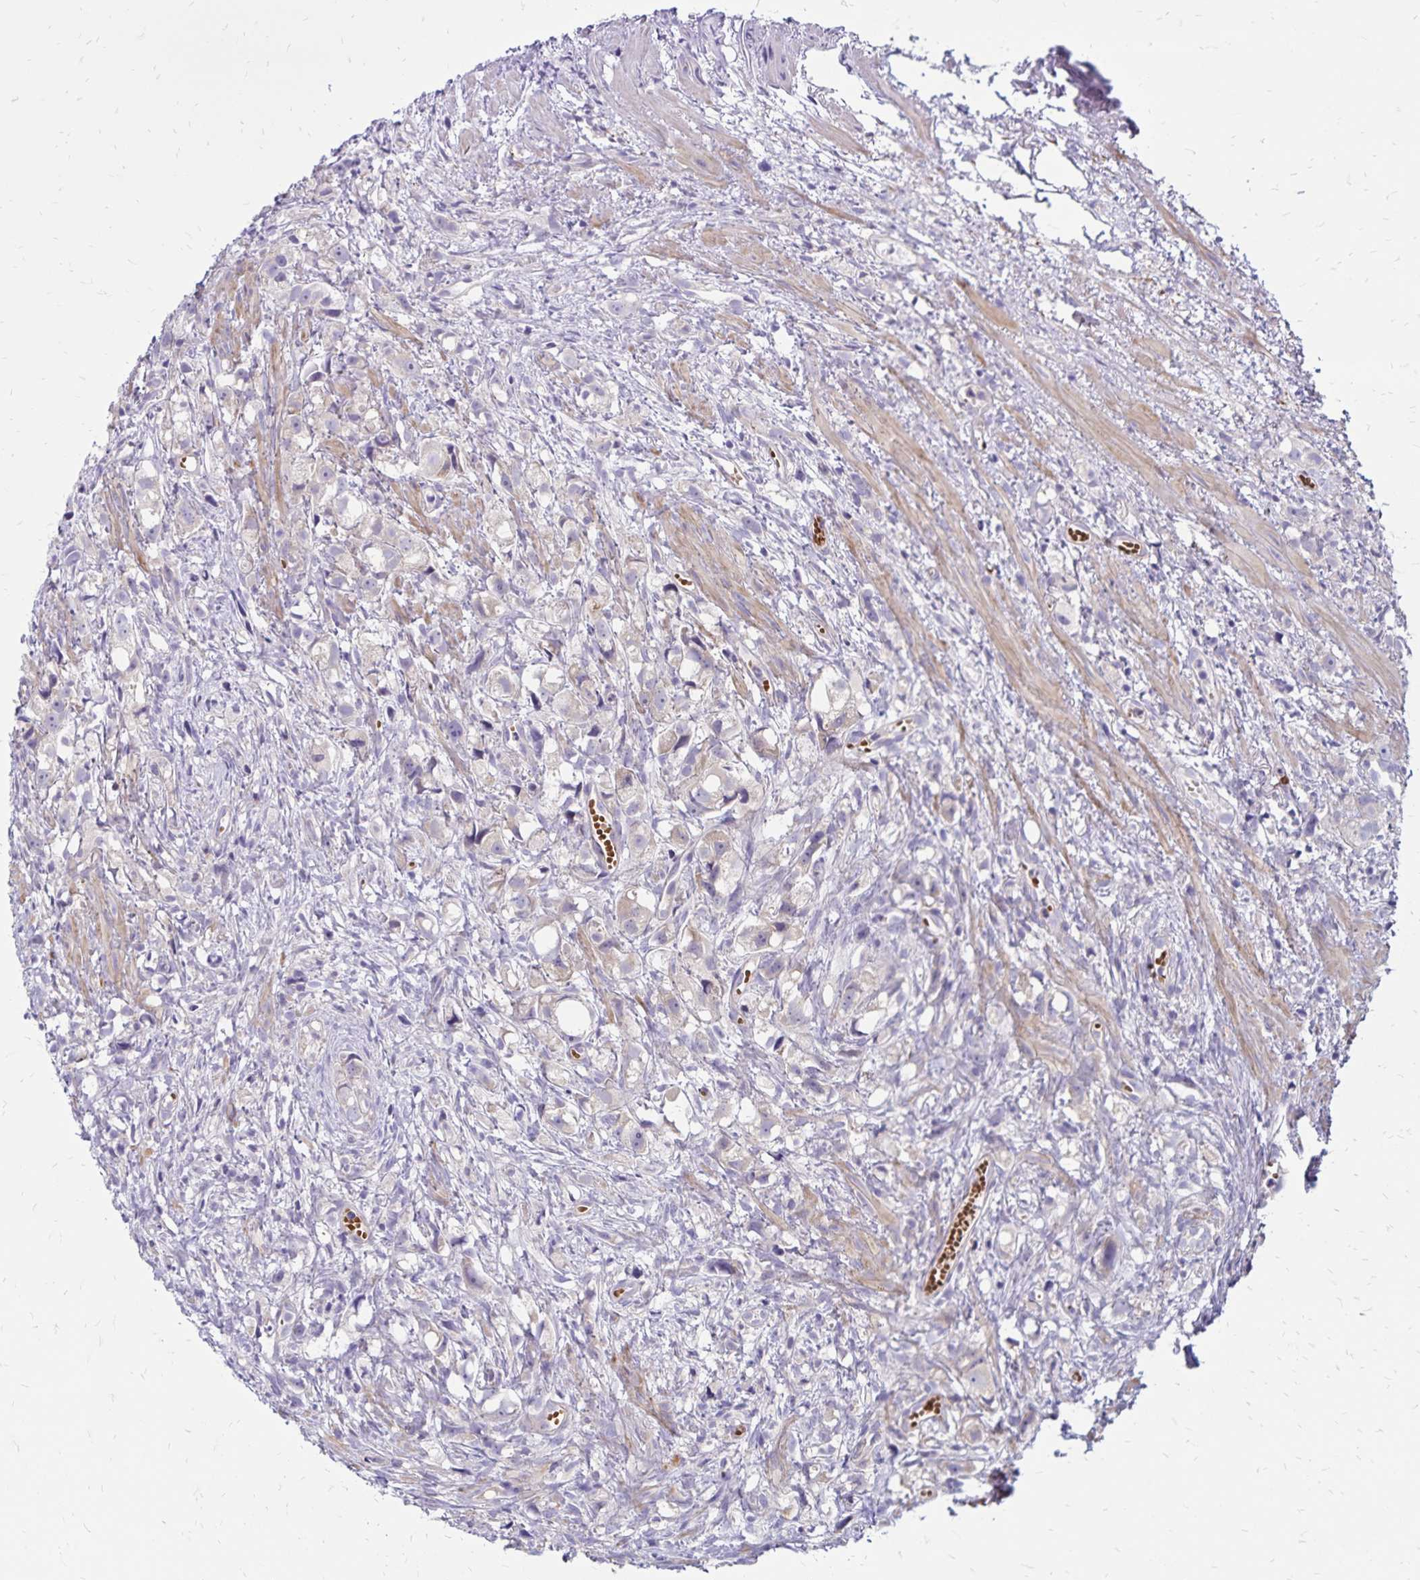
{"staining": {"intensity": "weak", "quantity": "<25%", "location": "cytoplasmic/membranous"}, "tissue": "prostate cancer", "cell_type": "Tumor cells", "image_type": "cancer", "snomed": [{"axis": "morphology", "description": "Adenocarcinoma, High grade"}, {"axis": "topography", "description": "Prostate"}], "caption": "This histopathology image is of prostate cancer stained with immunohistochemistry (IHC) to label a protein in brown with the nuclei are counter-stained blue. There is no expression in tumor cells.", "gene": "FSD1", "patient": {"sex": "male", "age": 75}}